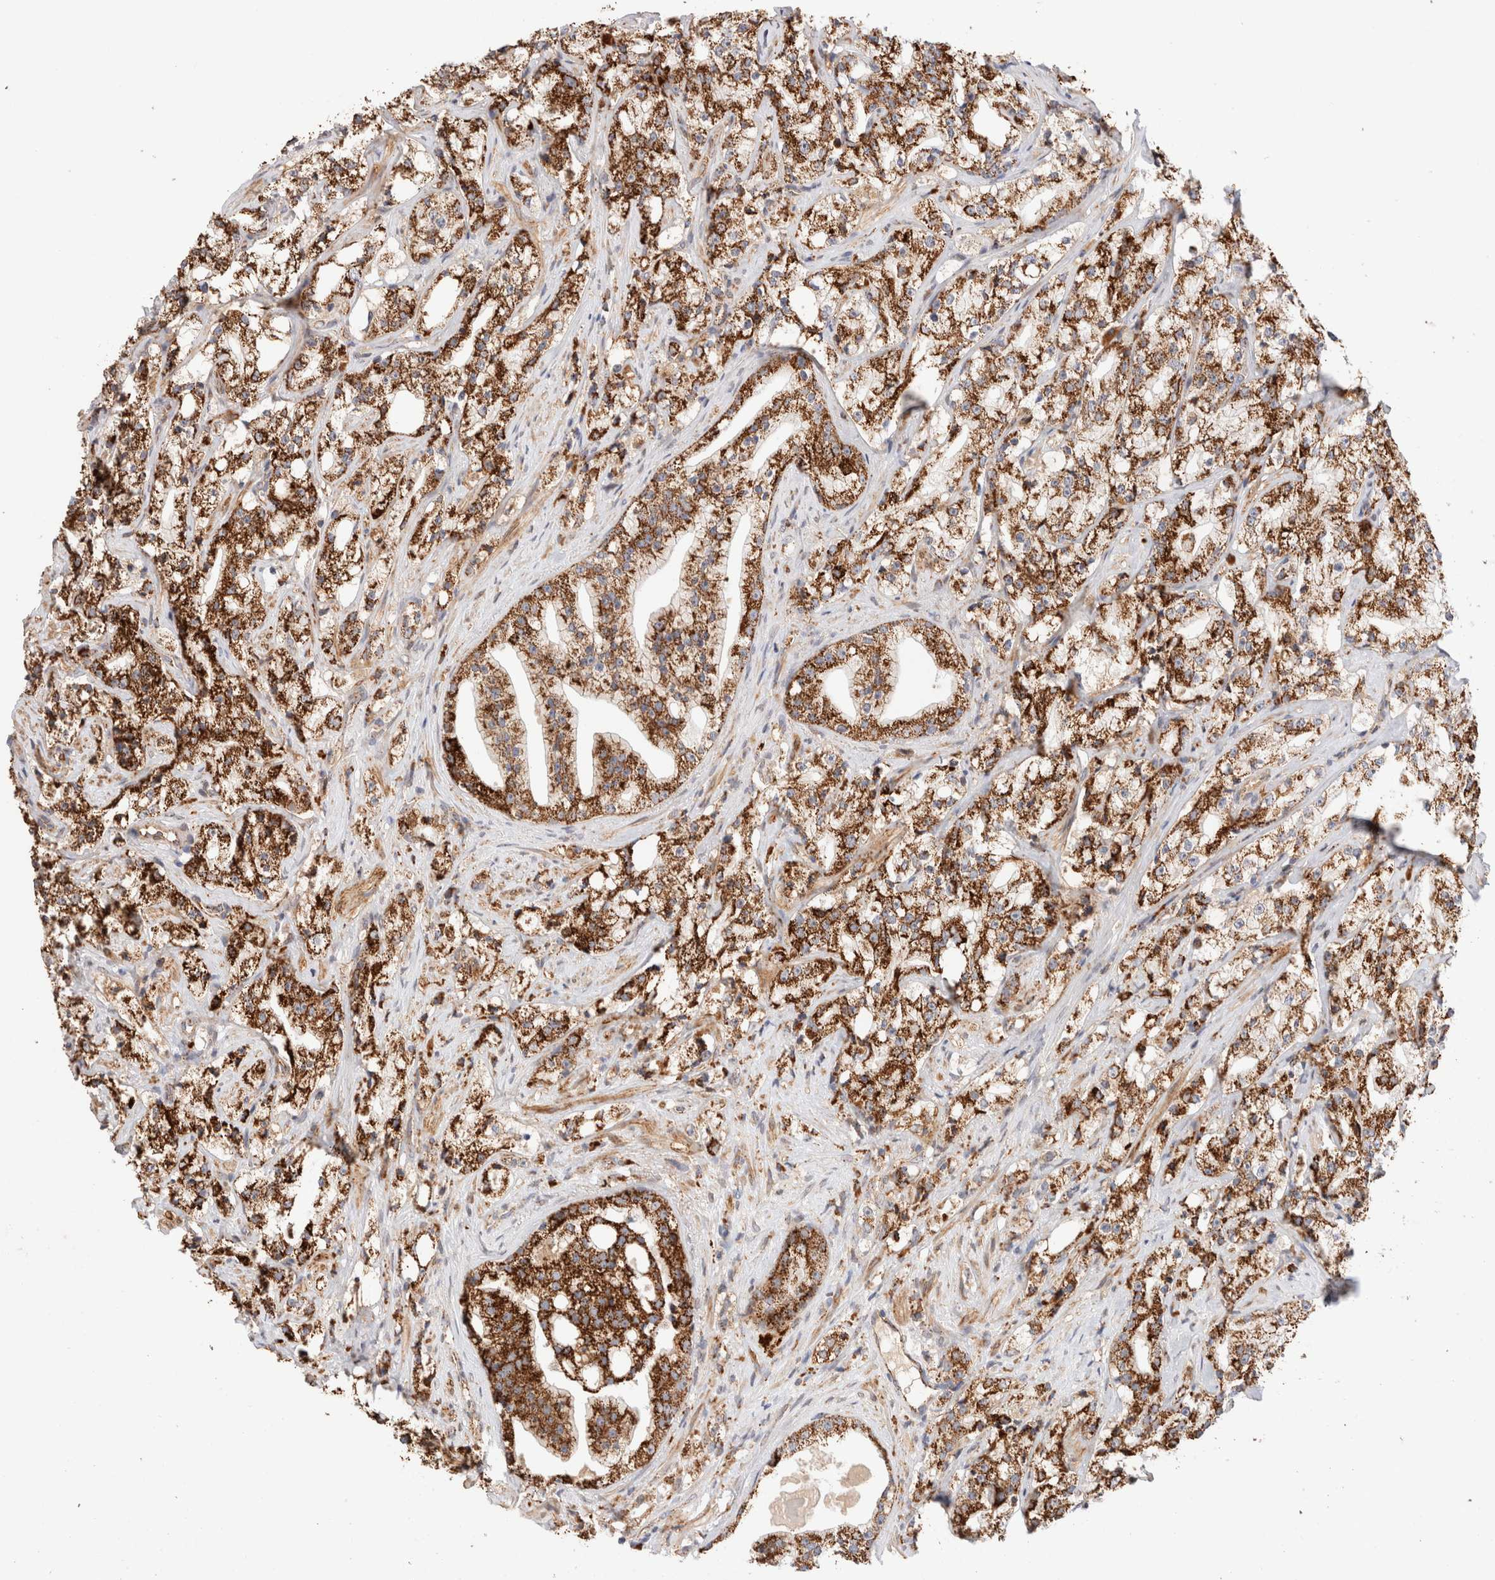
{"staining": {"intensity": "strong", "quantity": ">75%", "location": "cytoplasmic/membranous"}, "tissue": "prostate cancer", "cell_type": "Tumor cells", "image_type": "cancer", "snomed": [{"axis": "morphology", "description": "Adenocarcinoma, High grade"}, {"axis": "topography", "description": "Prostate"}], "caption": "About >75% of tumor cells in prostate cancer (adenocarcinoma (high-grade)) demonstrate strong cytoplasmic/membranous protein staining as visualized by brown immunohistochemical staining.", "gene": "RABEPK", "patient": {"sex": "male", "age": 64}}